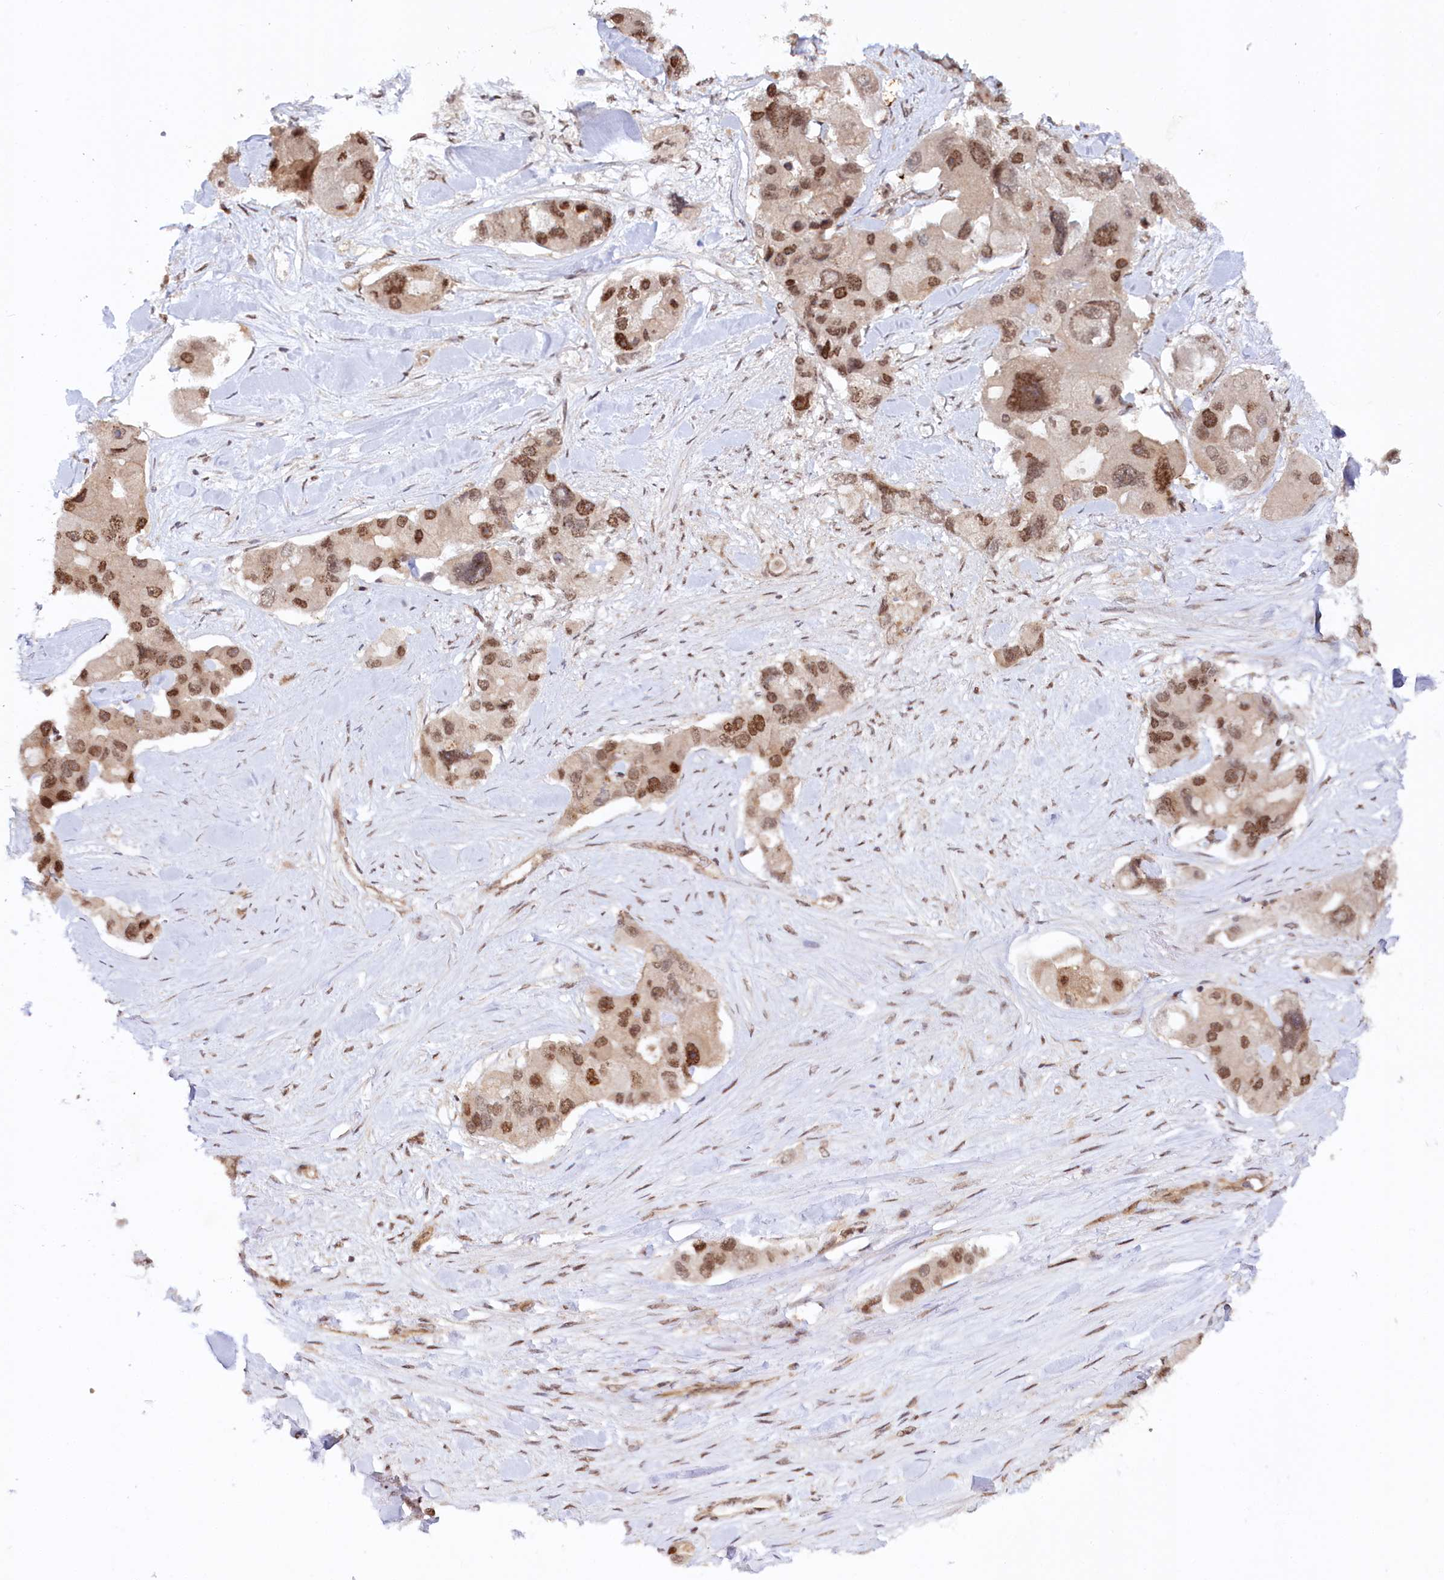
{"staining": {"intensity": "moderate", "quantity": ">75%", "location": "nuclear"}, "tissue": "lung cancer", "cell_type": "Tumor cells", "image_type": "cancer", "snomed": [{"axis": "morphology", "description": "Adenocarcinoma, NOS"}, {"axis": "topography", "description": "Lung"}], "caption": "A brown stain labels moderate nuclear expression of a protein in lung cancer (adenocarcinoma) tumor cells.", "gene": "CCDC65", "patient": {"sex": "female", "age": 54}}